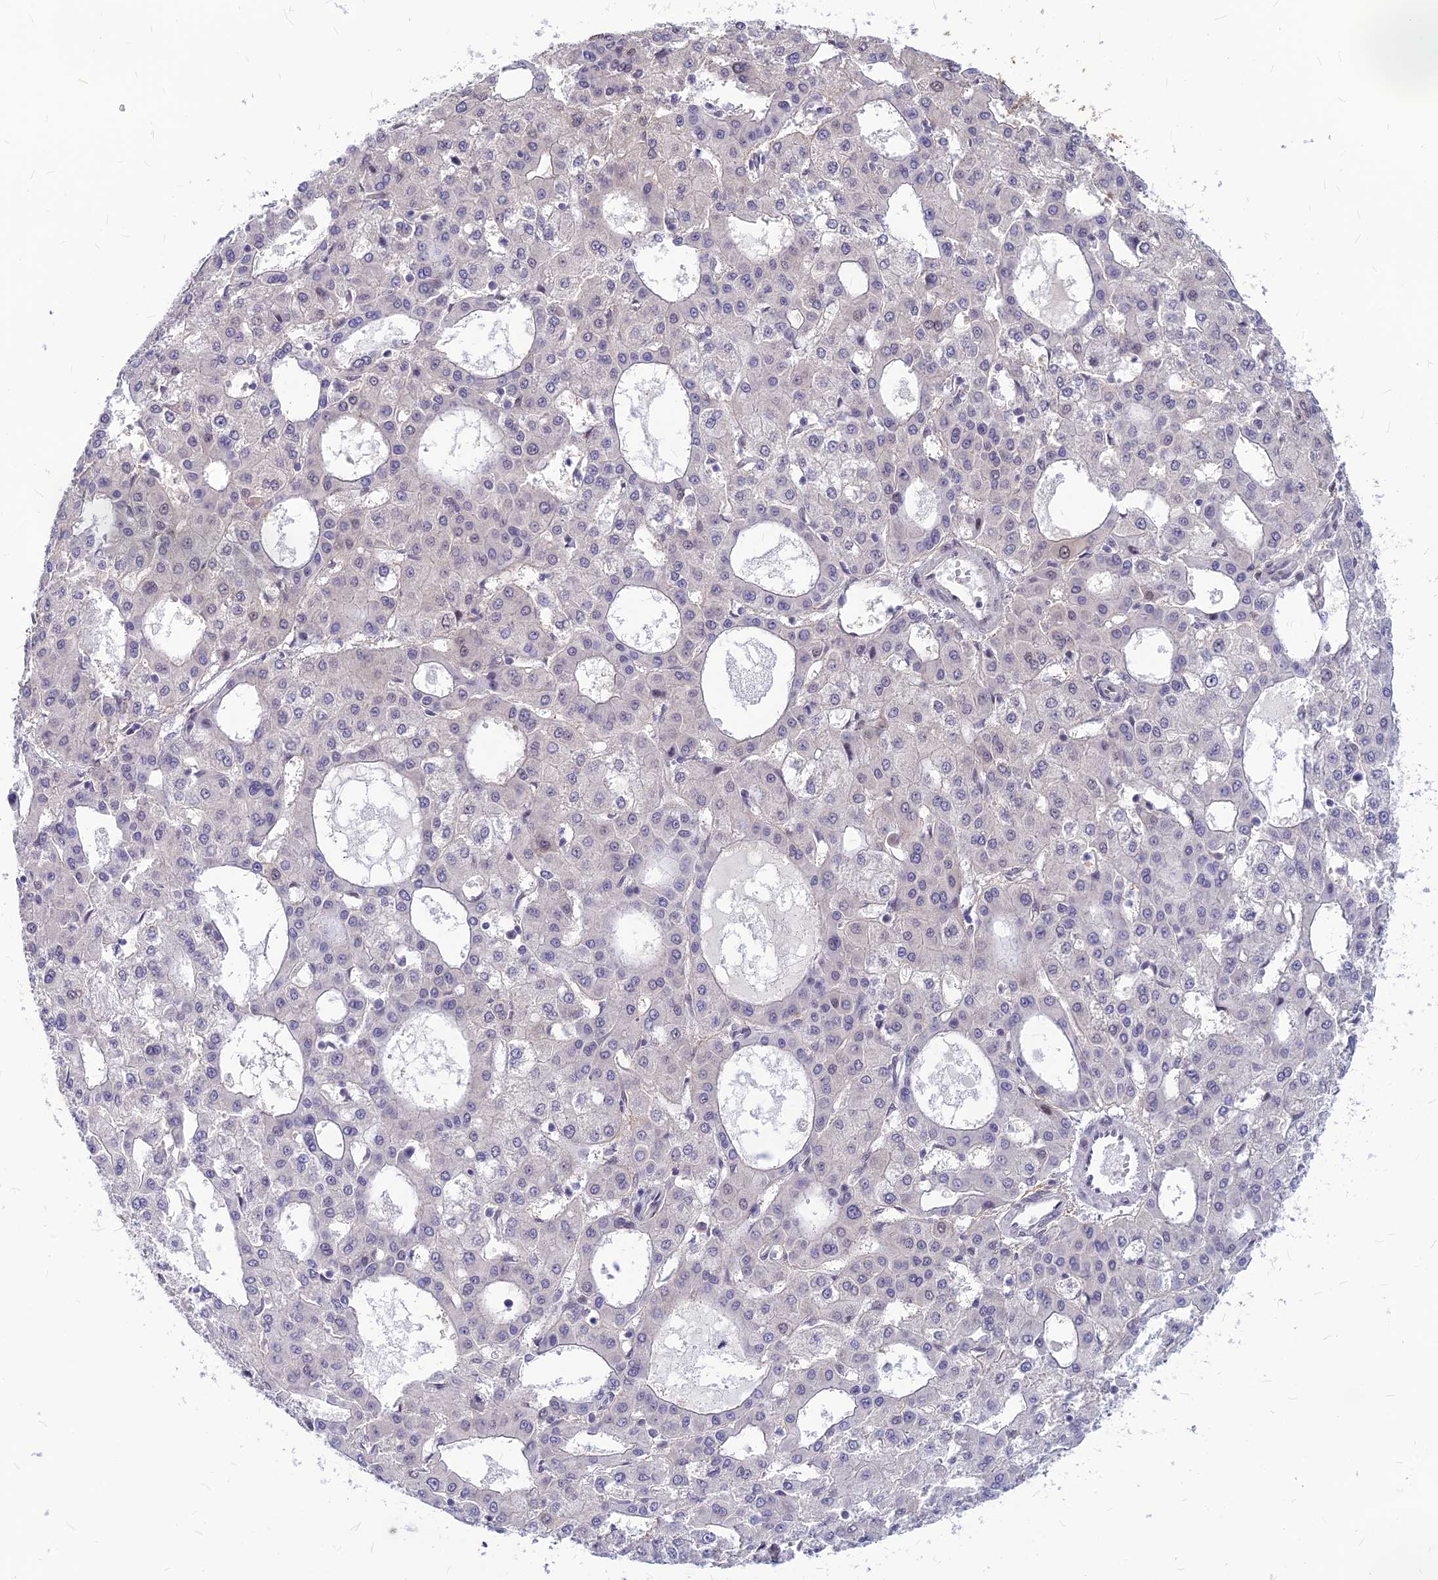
{"staining": {"intensity": "negative", "quantity": "none", "location": "none"}, "tissue": "liver cancer", "cell_type": "Tumor cells", "image_type": "cancer", "snomed": [{"axis": "morphology", "description": "Carcinoma, Hepatocellular, NOS"}, {"axis": "topography", "description": "Liver"}], "caption": "Tumor cells are negative for protein expression in human hepatocellular carcinoma (liver). The staining was performed using DAB to visualize the protein expression in brown, while the nuclei were stained in blue with hematoxylin (Magnification: 20x).", "gene": "KCTD13", "patient": {"sex": "male", "age": 47}}